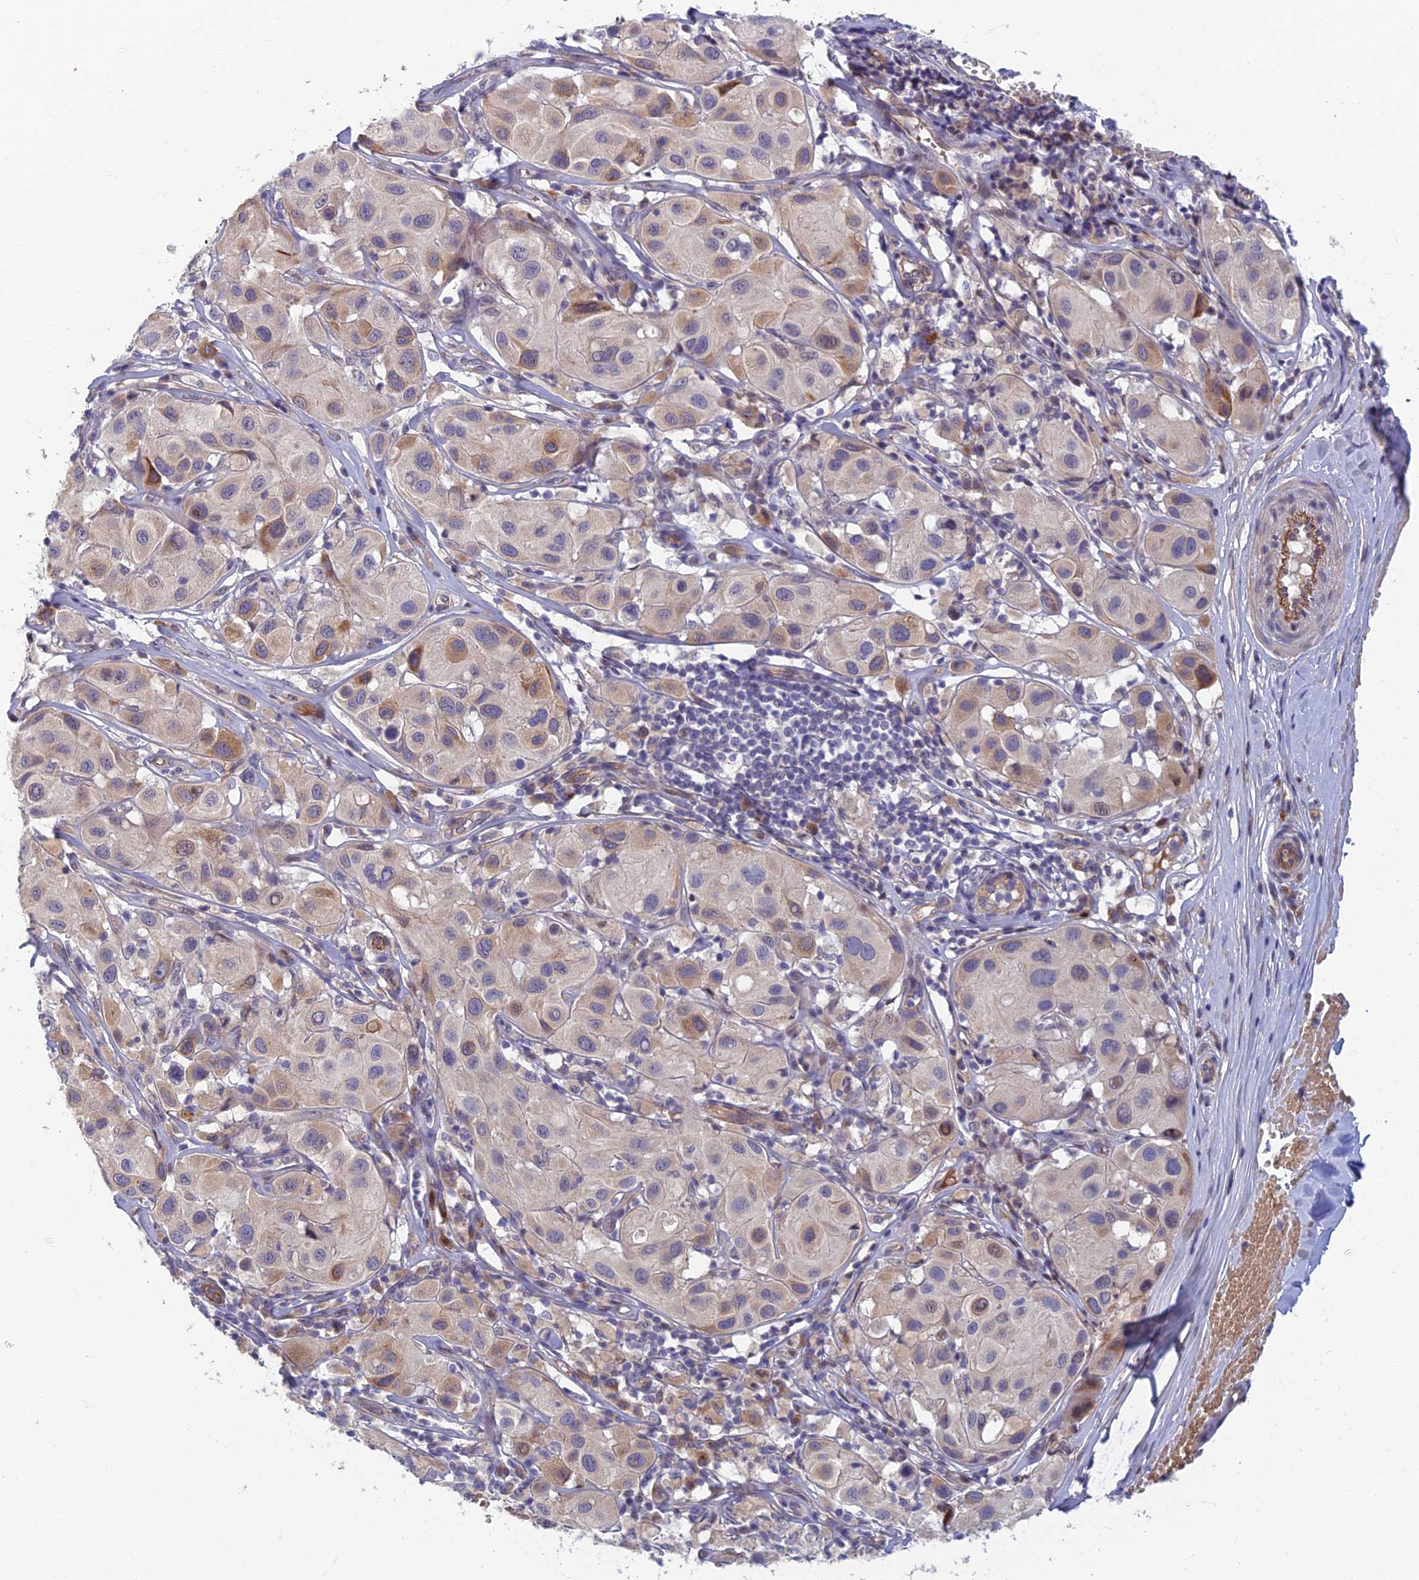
{"staining": {"intensity": "moderate", "quantity": "<25%", "location": "cytoplasmic/membranous"}, "tissue": "melanoma", "cell_type": "Tumor cells", "image_type": "cancer", "snomed": [{"axis": "morphology", "description": "Malignant melanoma, Metastatic site"}, {"axis": "topography", "description": "Skin"}], "caption": "Immunohistochemistry of human melanoma demonstrates low levels of moderate cytoplasmic/membranous expression in approximately <25% of tumor cells. Nuclei are stained in blue.", "gene": "RHBDL2", "patient": {"sex": "male", "age": 41}}